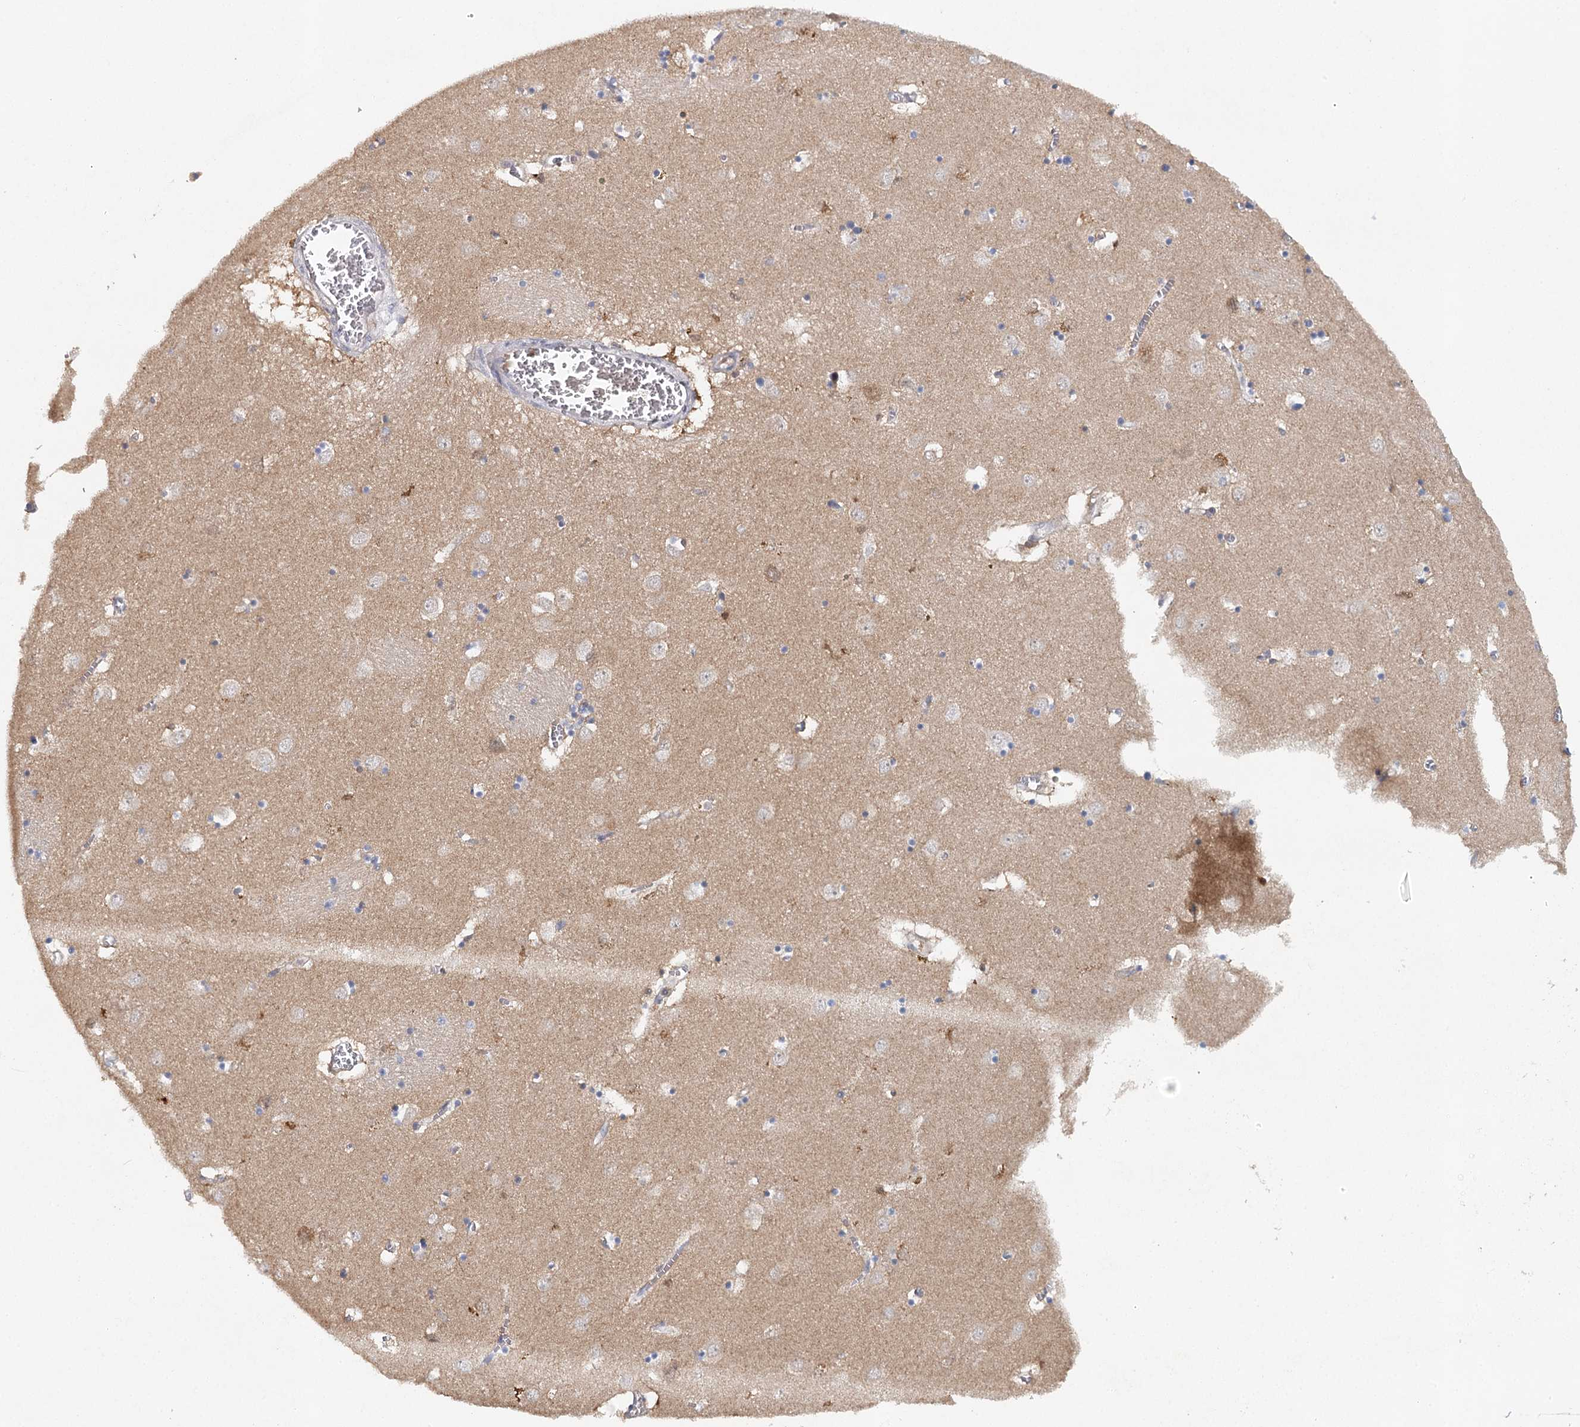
{"staining": {"intensity": "negative", "quantity": "none", "location": "none"}, "tissue": "caudate", "cell_type": "Glial cells", "image_type": "normal", "snomed": [{"axis": "morphology", "description": "Normal tissue, NOS"}, {"axis": "topography", "description": "Lateral ventricle wall"}], "caption": "This is a micrograph of immunohistochemistry (IHC) staining of benign caudate, which shows no positivity in glial cells.", "gene": "SLC41A2", "patient": {"sex": "male", "age": 70}}